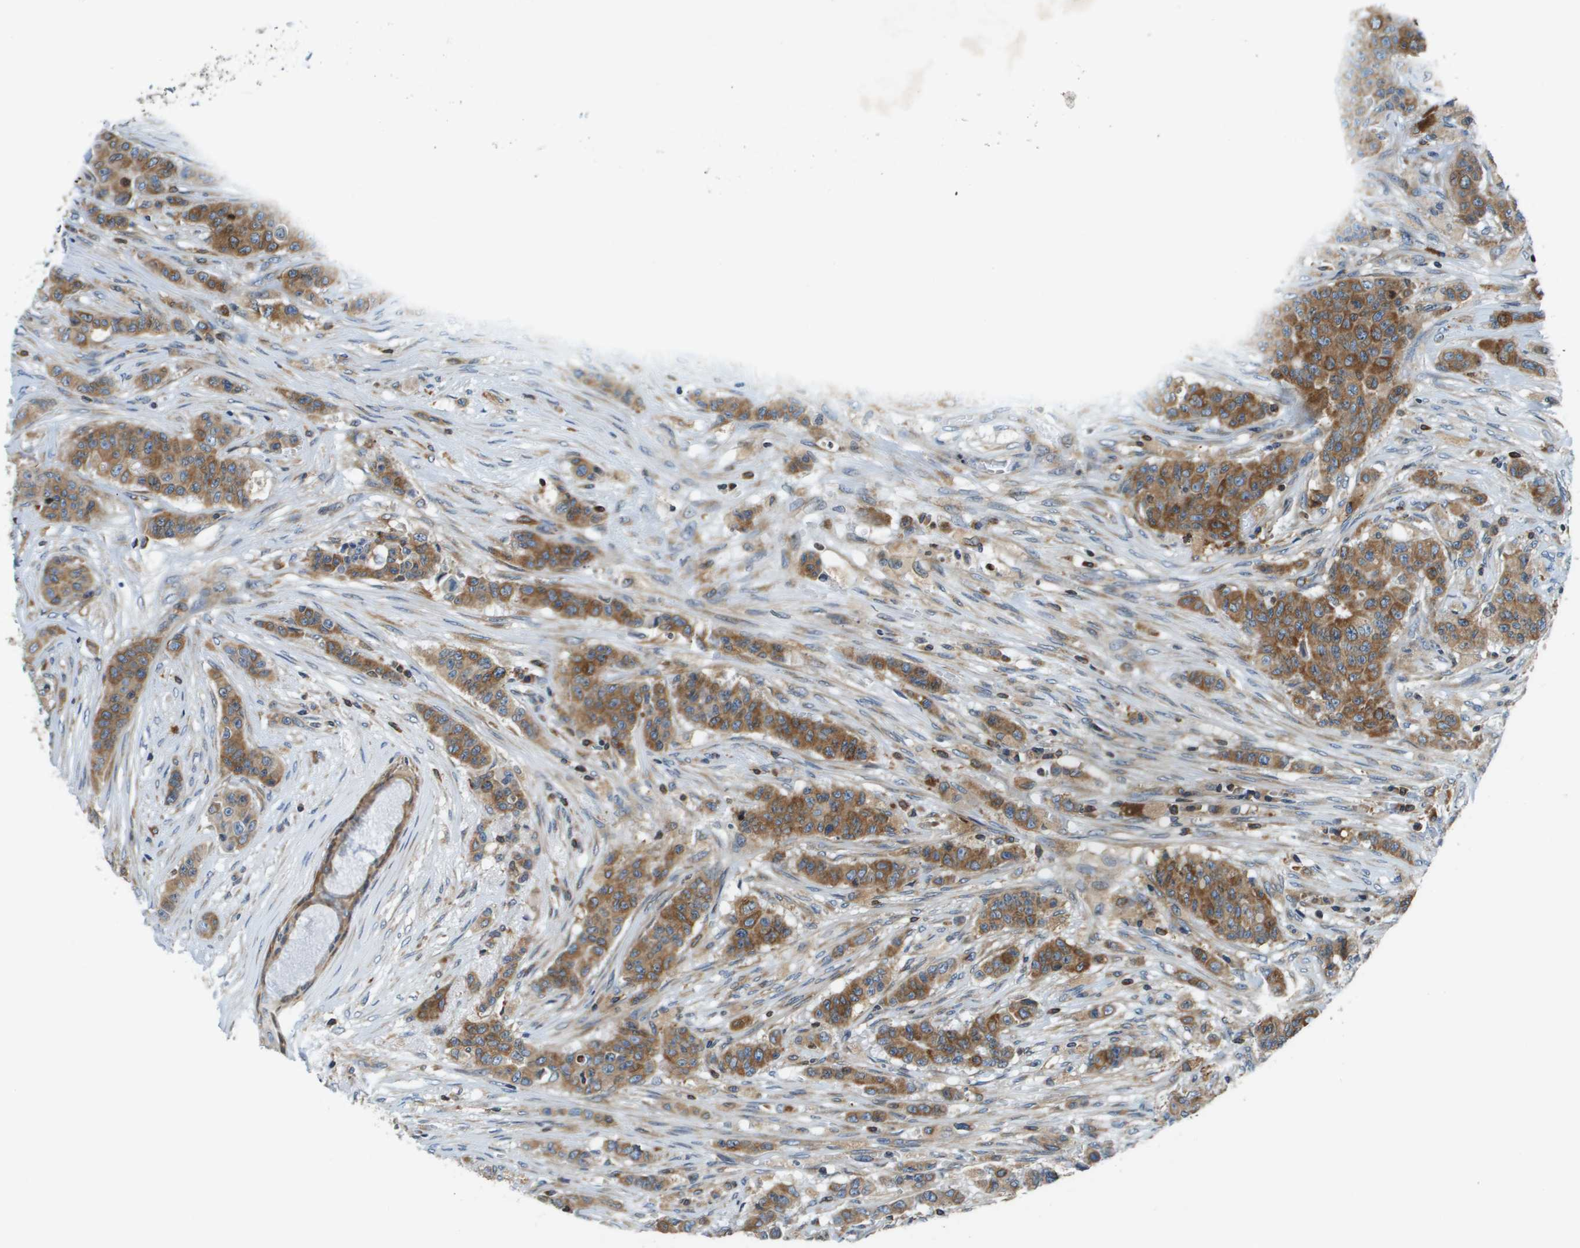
{"staining": {"intensity": "moderate", "quantity": ">75%", "location": "cytoplasmic/membranous"}, "tissue": "breast cancer", "cell_type": "Tumor cells", "image_type": "cancer", "snomed": [{"axis": "morphology", "description": "Normal tissue, NOS"}, {"axis": "morphology", "description": "Duct carcinoma"}, {"axis": "topography", "description": "Breast"}], "caption": "The immunohistochemical stain labels moderate cytoplasmic/membranous expression in tumor cells of infiltrating ductal carcinoma (breast) tissue. (IHC, brightfield microscopy, high magnification).", "gene": "ESYT1", "patient": {"sex": "female", "age": 40}}